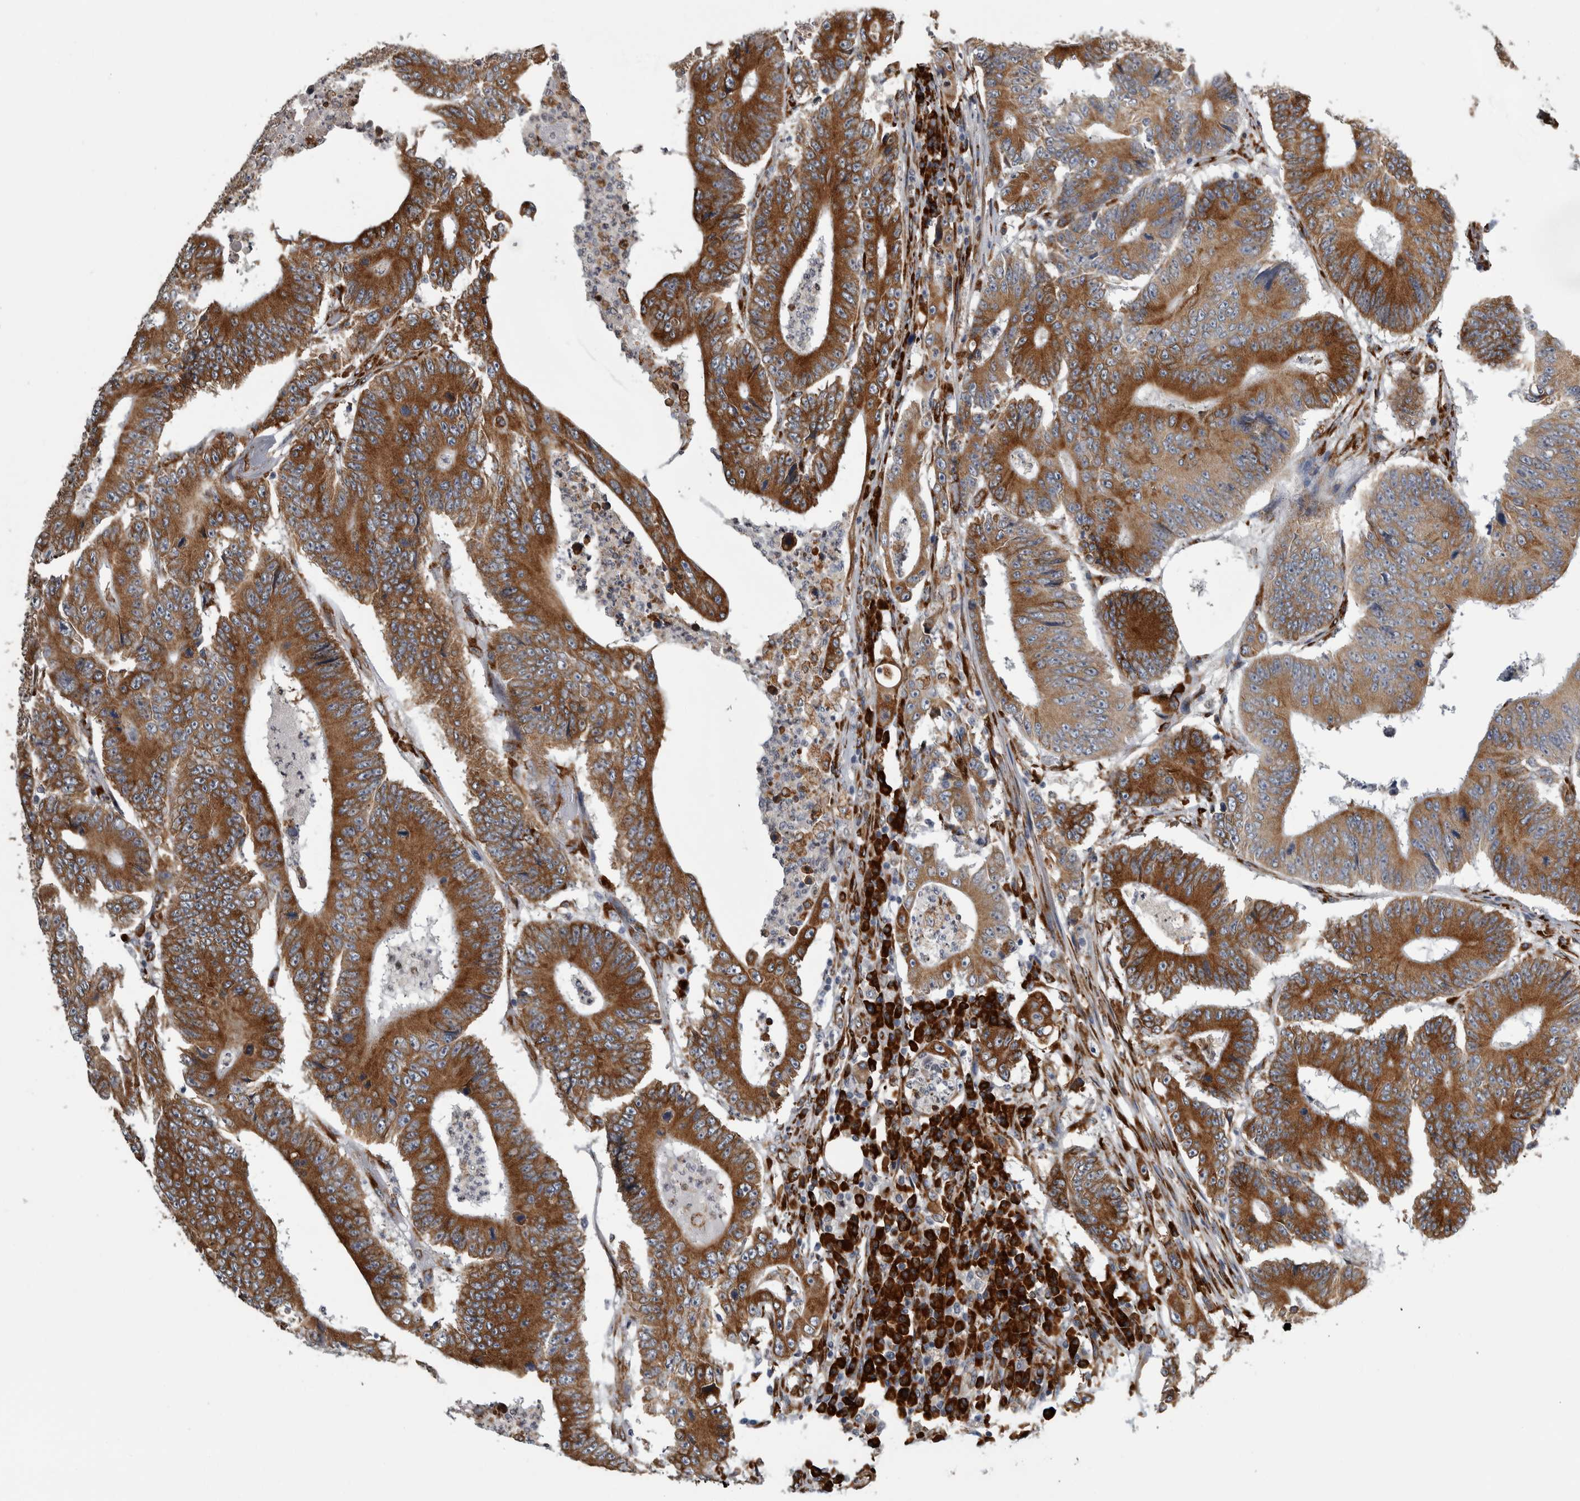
{"staining": {"intensity": "strong", "quantity": ">75%", "location": "cytoplasmic/membranous"}, "tissue": "colorectal cancer", "cell_type": "Tumor cells", "image_type": "cancer", "snomed": [{"axis": "morphology", "description": "Adenocarcinoma, NOS"}, {"axis": "topography", "description": "Colon"}], "caption": "Immunohistochemical staining of colorectal cancer (adenocarcinoma) shows high levels of strong cytoplasmic/membranous protein expression in about >75% of tumor cells.", "gene": "FHIP2B", "patient": {"sex": "male", "age": 83}}